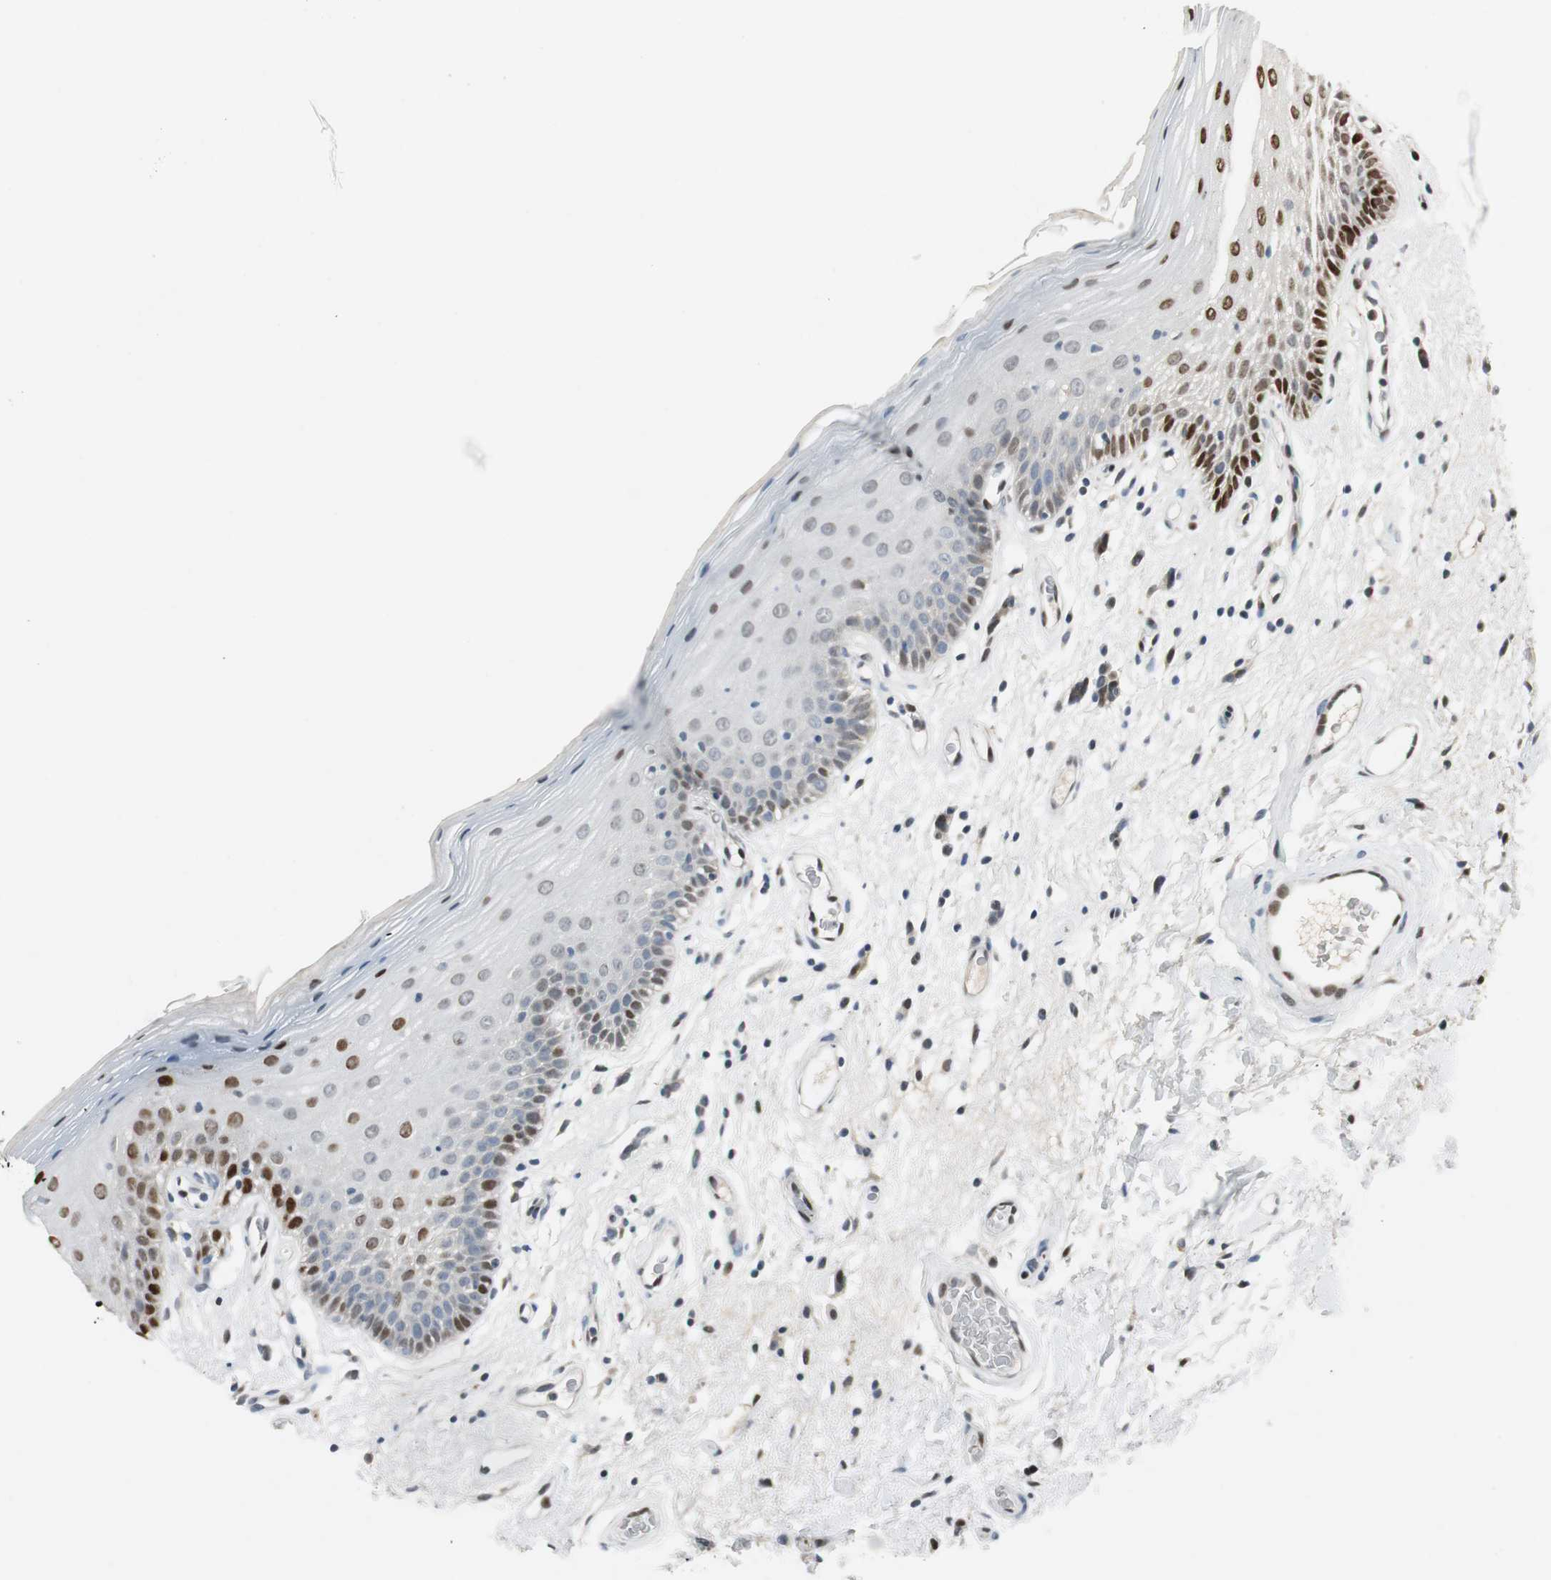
{"staining": {"intensity": "moderate", "quantity": "<25%", "location": "nuclear"}, "tissue": "oral mucosa", "cell_type": "Squamous epithelial cells", "image_type": "normal", "snomed": [{"axis": "morphology", "description": "Normal tissue, NOS"}, {"axis": "morphology", "description": "Squamous cell carcinoma, NOS"}, {"axis": "topography", "description": "Skeletal muscle"}, {"axis": "topography", "description": "Oral tissue"}, {"axis": "topography", "description": "Head-Neck"}], "caption": "A brown stain labels moderate nuclear positivity of a protein in squamous epithelial cells of unremarkable human oral mucosa.", "gene": "AJUBA", "patient": {"sex": "male", "age": 71}}